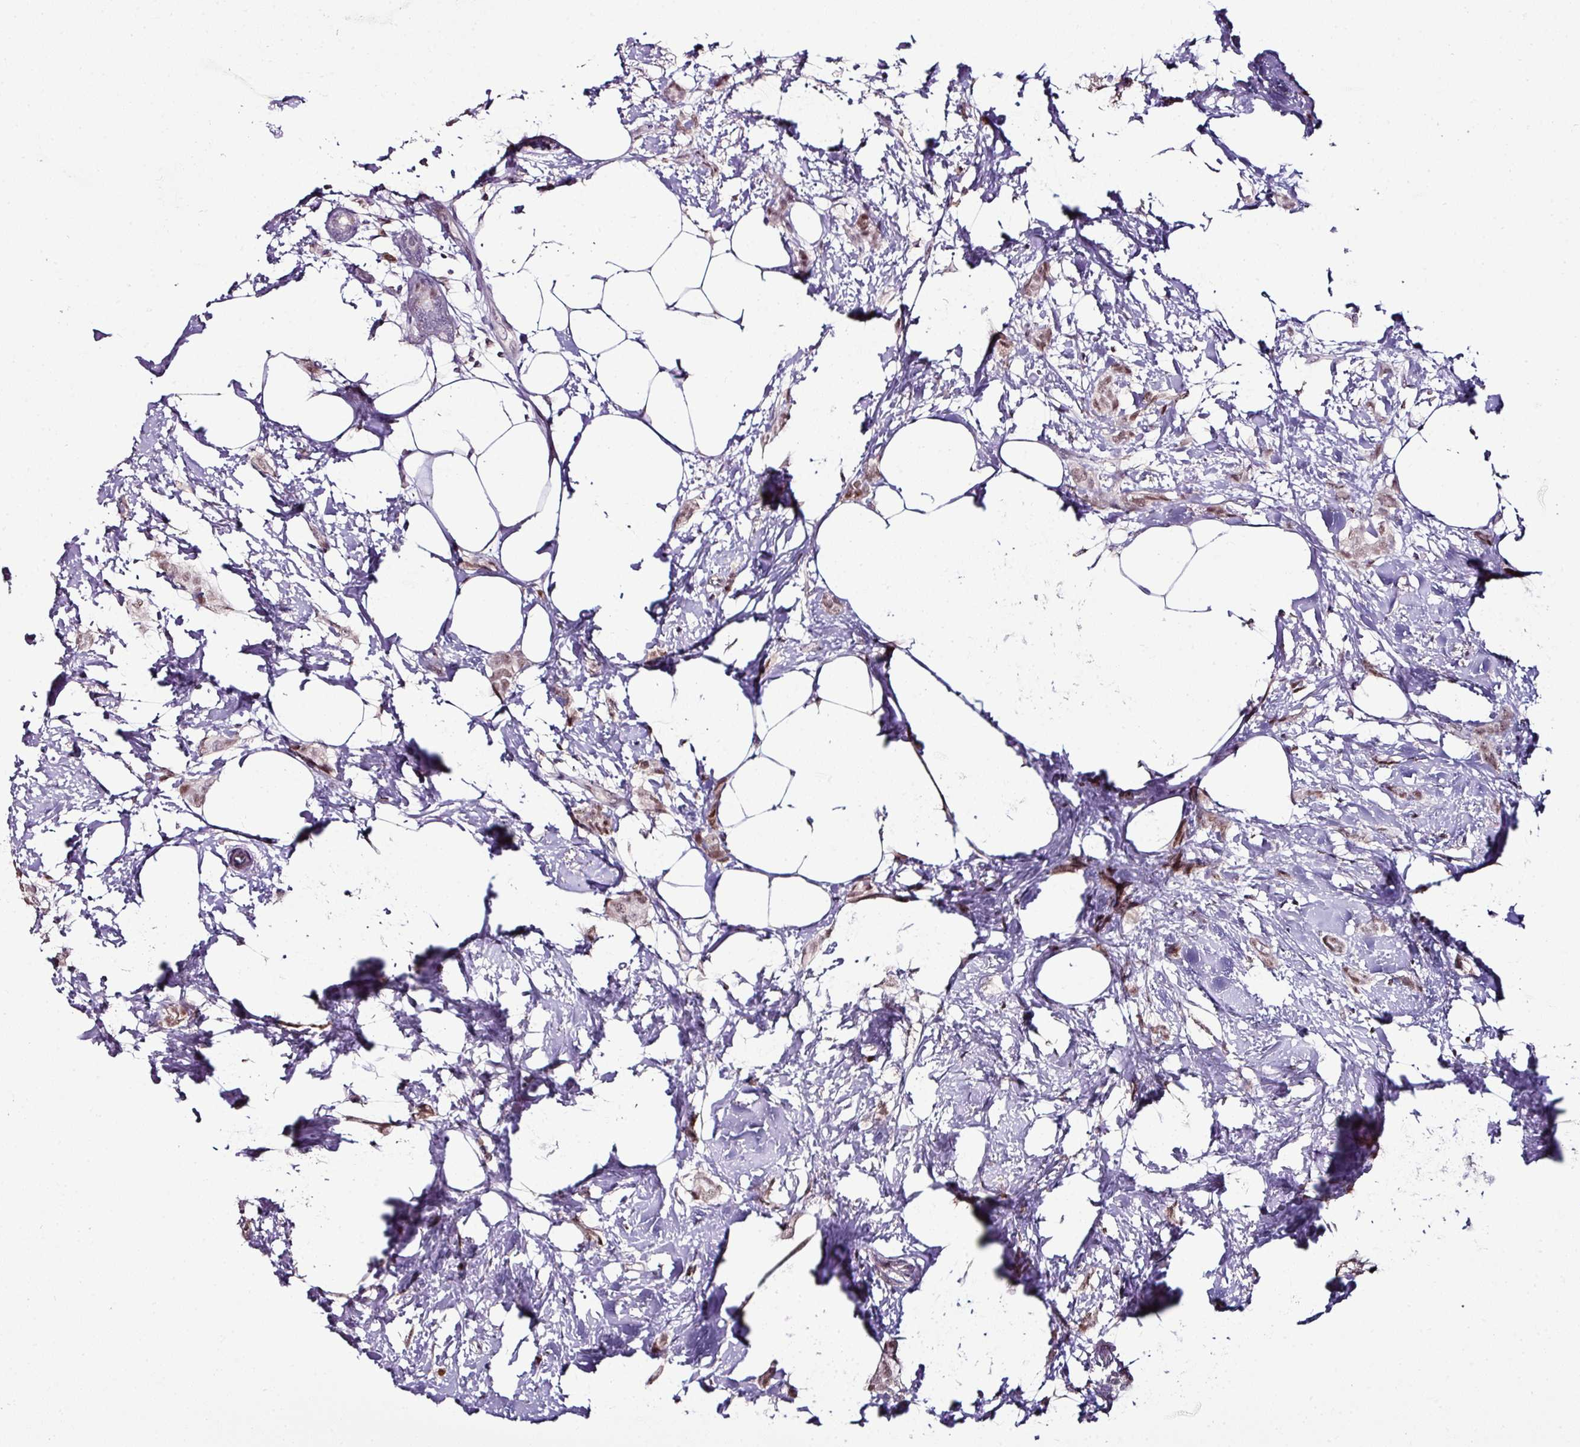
{"staining": {"intensity": "weak", "quantity": ">75%", "location": "nuclear"}, "tissue": "breast cancer", "cell_type": "Tumor cells", "image_type": "cancer", "snomed": [{"axis": "morphology", "description": "Duct carcinoma"}, {"axis": "topography", "description": "Breast"}], "caption": "Immunohistochemistry (DAB (3,3'-diaminobenzidine)) staining of infiltrating ductal carcinoma (breast) demonstrates weak nuclear protein staining in approximately >75% of tumor cells.", "gene": "KLF16", "patient": {"sex": "female", "age": 72}}